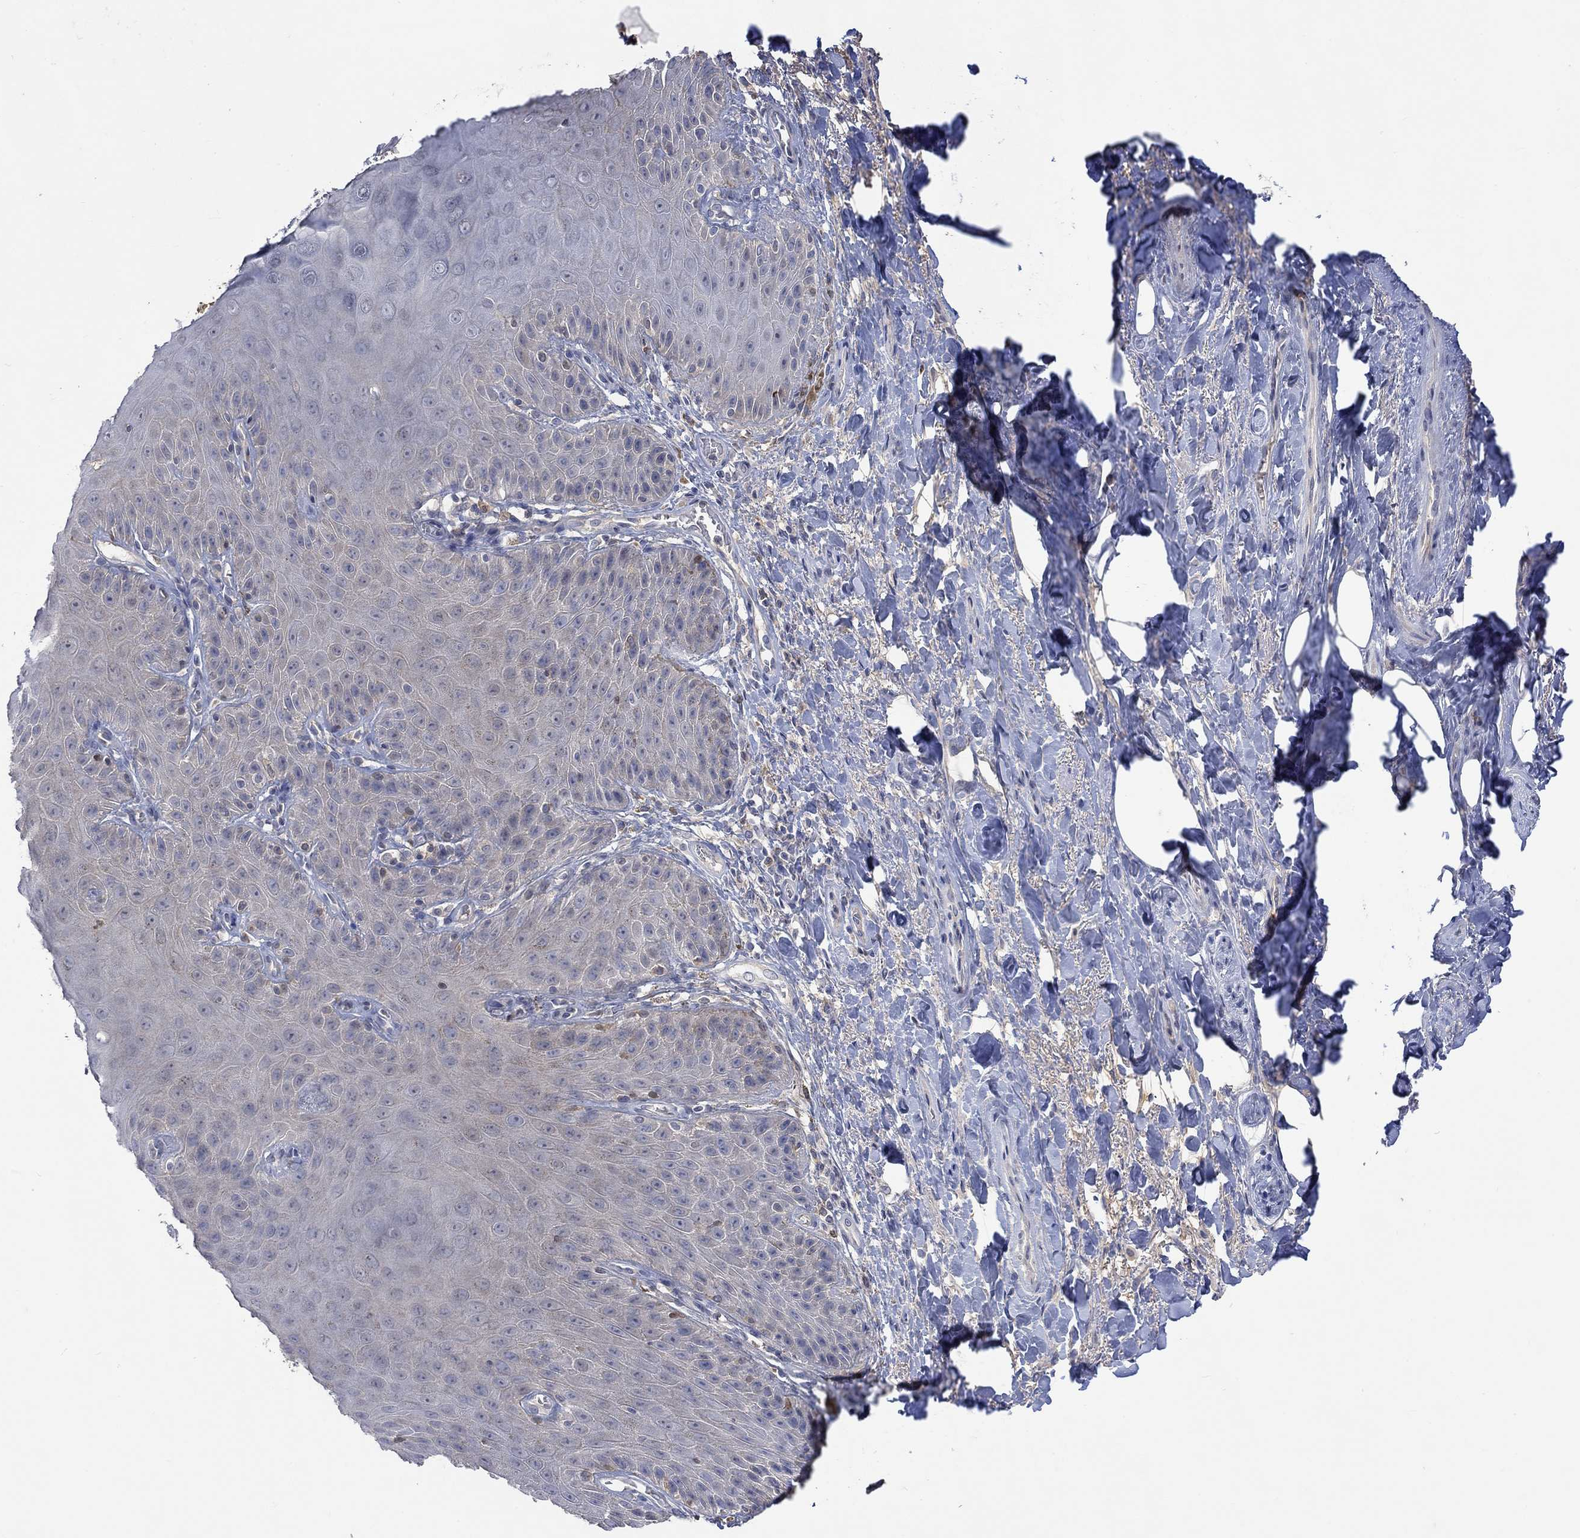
{"staining": {"intensity": "negative", "quantity": "none", "location": "none"}, "tissue": "skin", "cell_type": "Epidermal cells", "image_type": "normal", "snomed": [{"axis": "morphology", "description": "Normal tissue, NOS"}, {"axis": "topography", "description": "Anal"}, {"axis": "topography", "description": "Peripheral nerve tissue"}], "caption": "IHC histopathology image of unremarkable skin: human skin stained with DAB (3,3'-diaminobenzidine) exhibits no significant protein expression in epidermal cells. (DAB immunohistochemistry, high magnification).", "gene": "MSTN", "patient": {"sex": "male", "age": 53}}